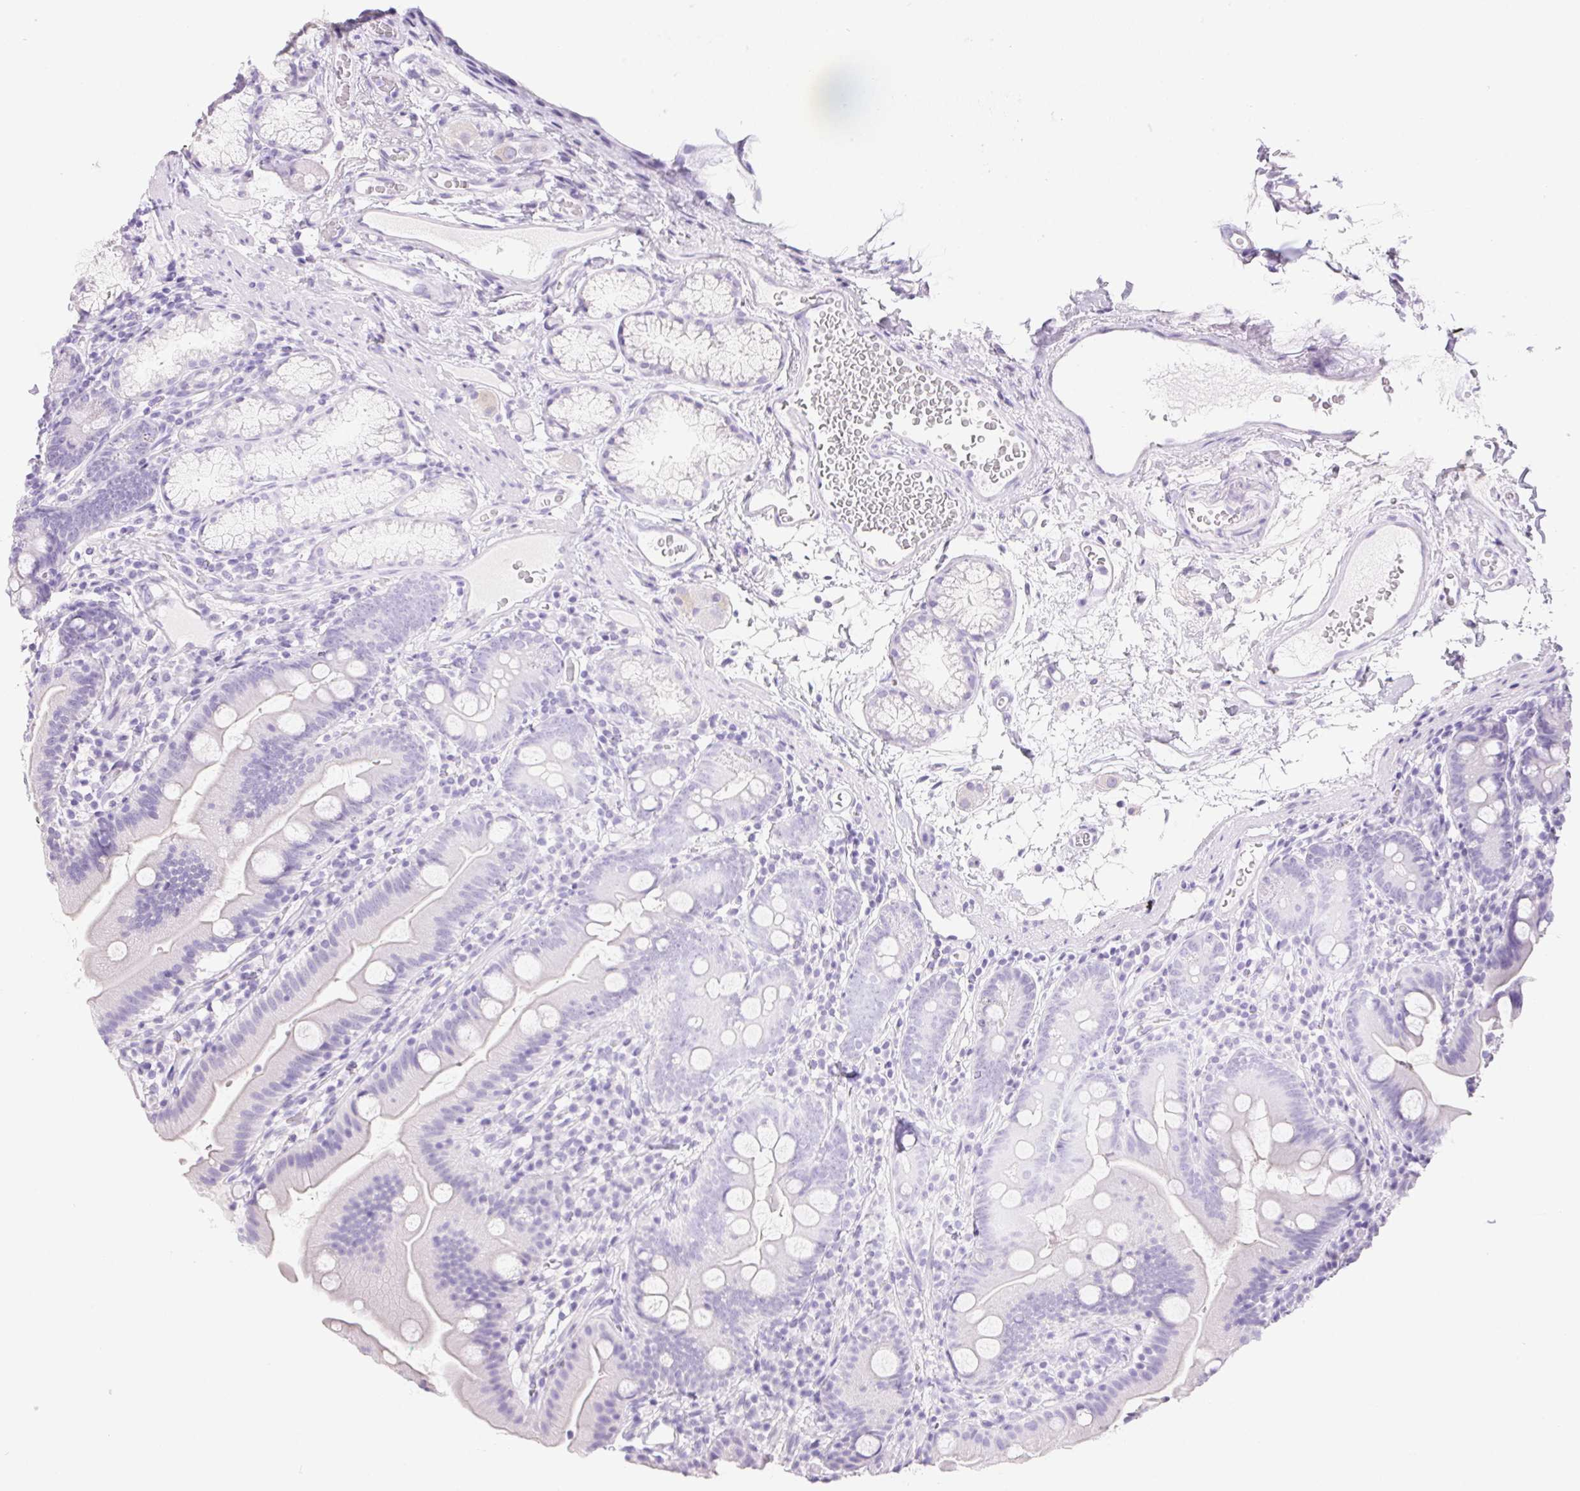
{"staining": {"intensity": "negative", "quantity": "none", "location": "none"}, "tissue": "duodenum", "cell_type": "Glandular cells", "image_type": "normal", "snomed": [{"axis": "morphology", "description": "Normal tissue, NOS"}, {"axis": "topography", "description": "Duodenum"}], "caption": "Immunohistochemistry (IHC) photomicrograph of normal duodenum: human duodenum stained with DAB (3,3'-diaminobenzidine) demonstrates no significant protein positivity in glandular cells.", "gene": "PNLIP", "patient": {"sex": "female", "age": 67}}